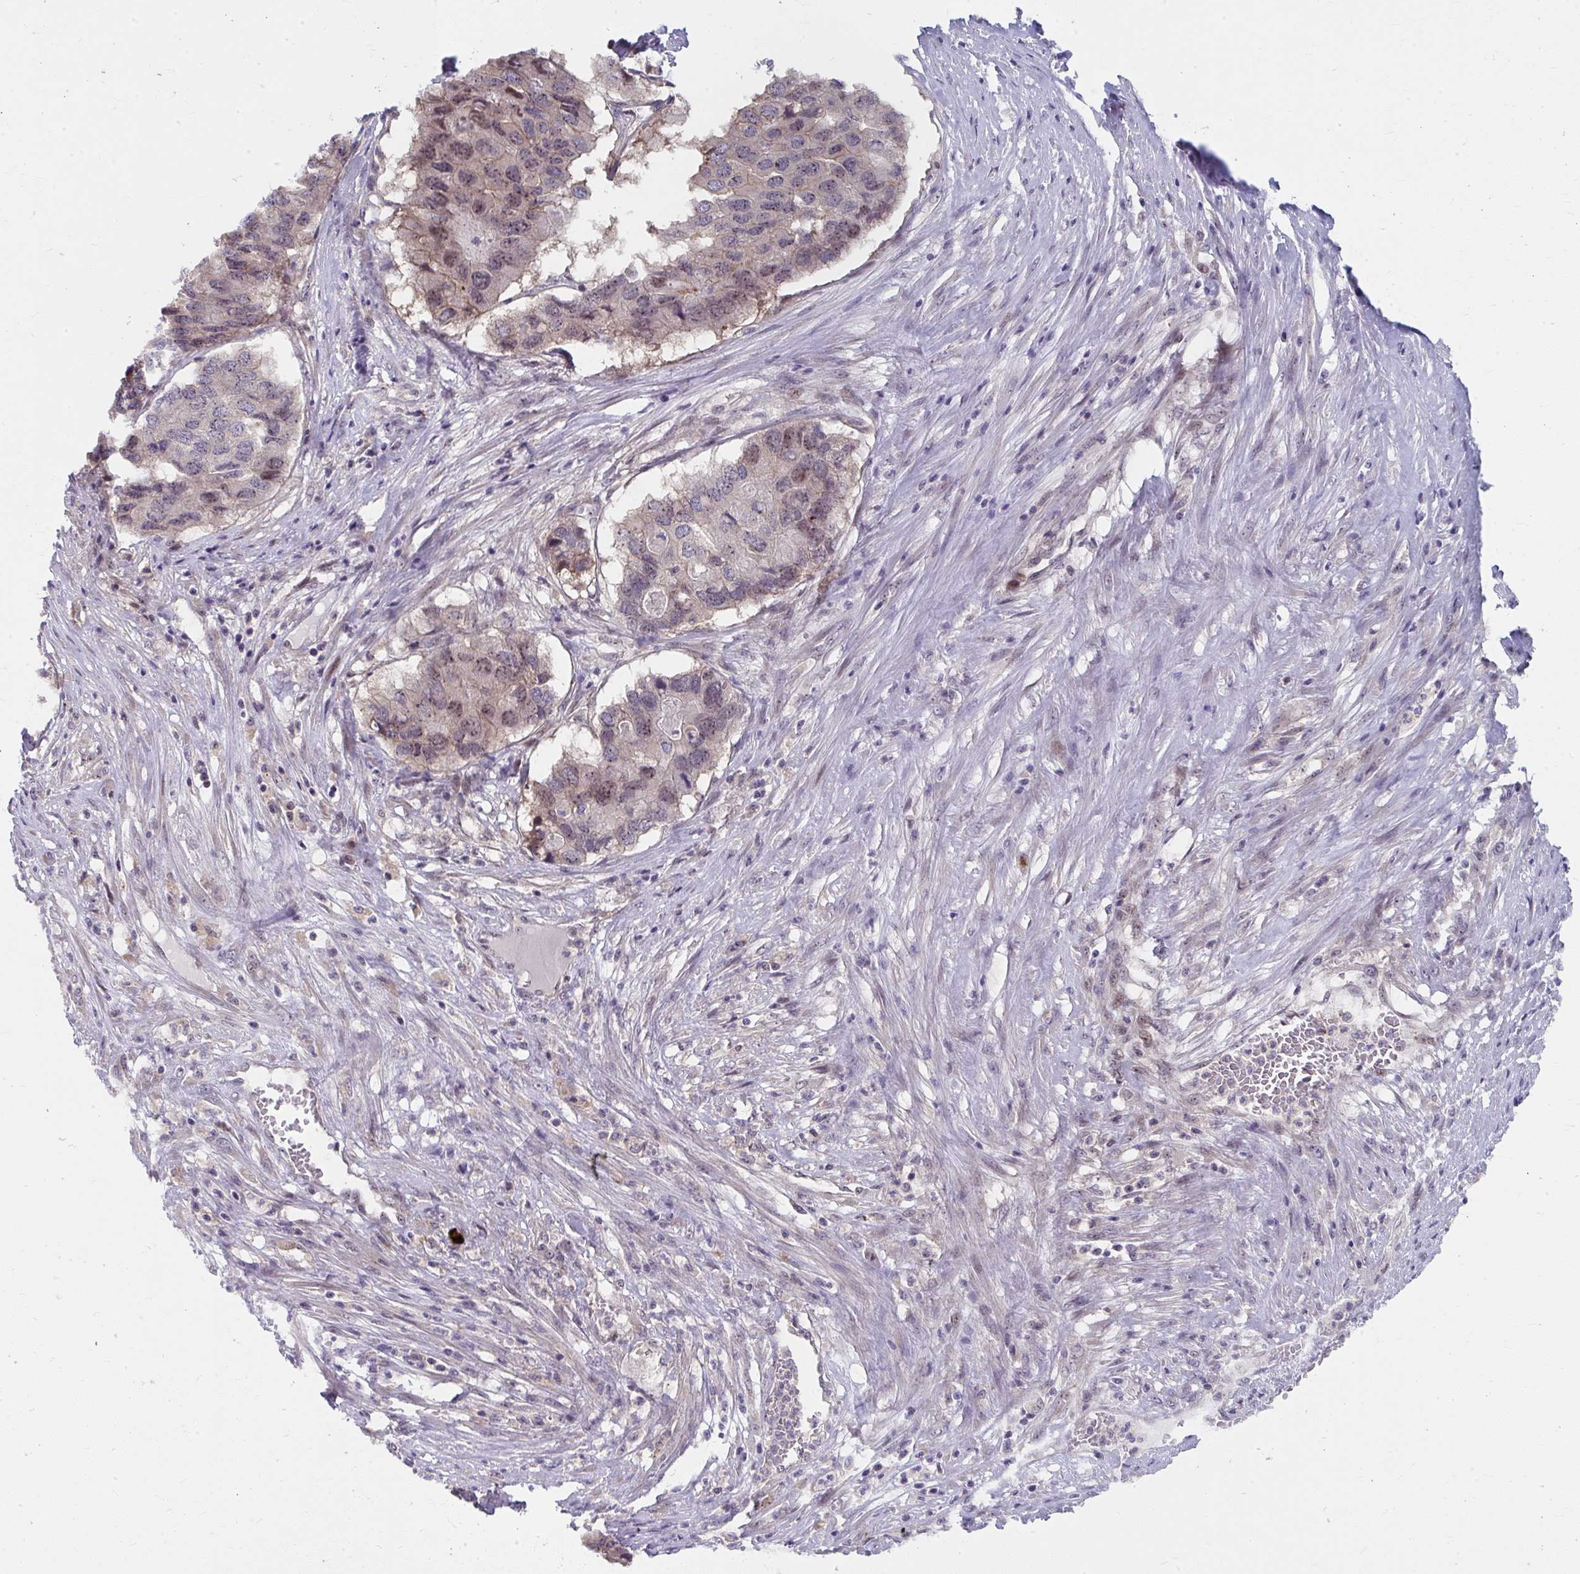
{"staining": {"intensity": "moderate", "quantity": "<25%", "location": "nuclear"}, "tissue": "pancreatic cancer", "cell_type": "Tumor cells", "image_type": "cancer", "snomed": [{"axis": "morphology", "description": "Adenocarcinoma, NOS"}, {"axis": "topography", "description": "Pancreas"}], "caption": "Moderate nuclear expression for a protein is seen in about <25% of tumor cells of pancreatic cancer (adenocarcinoma) using IHC.", "gene": "MUS81", "patient": {"sex": "male", "age": 50}}